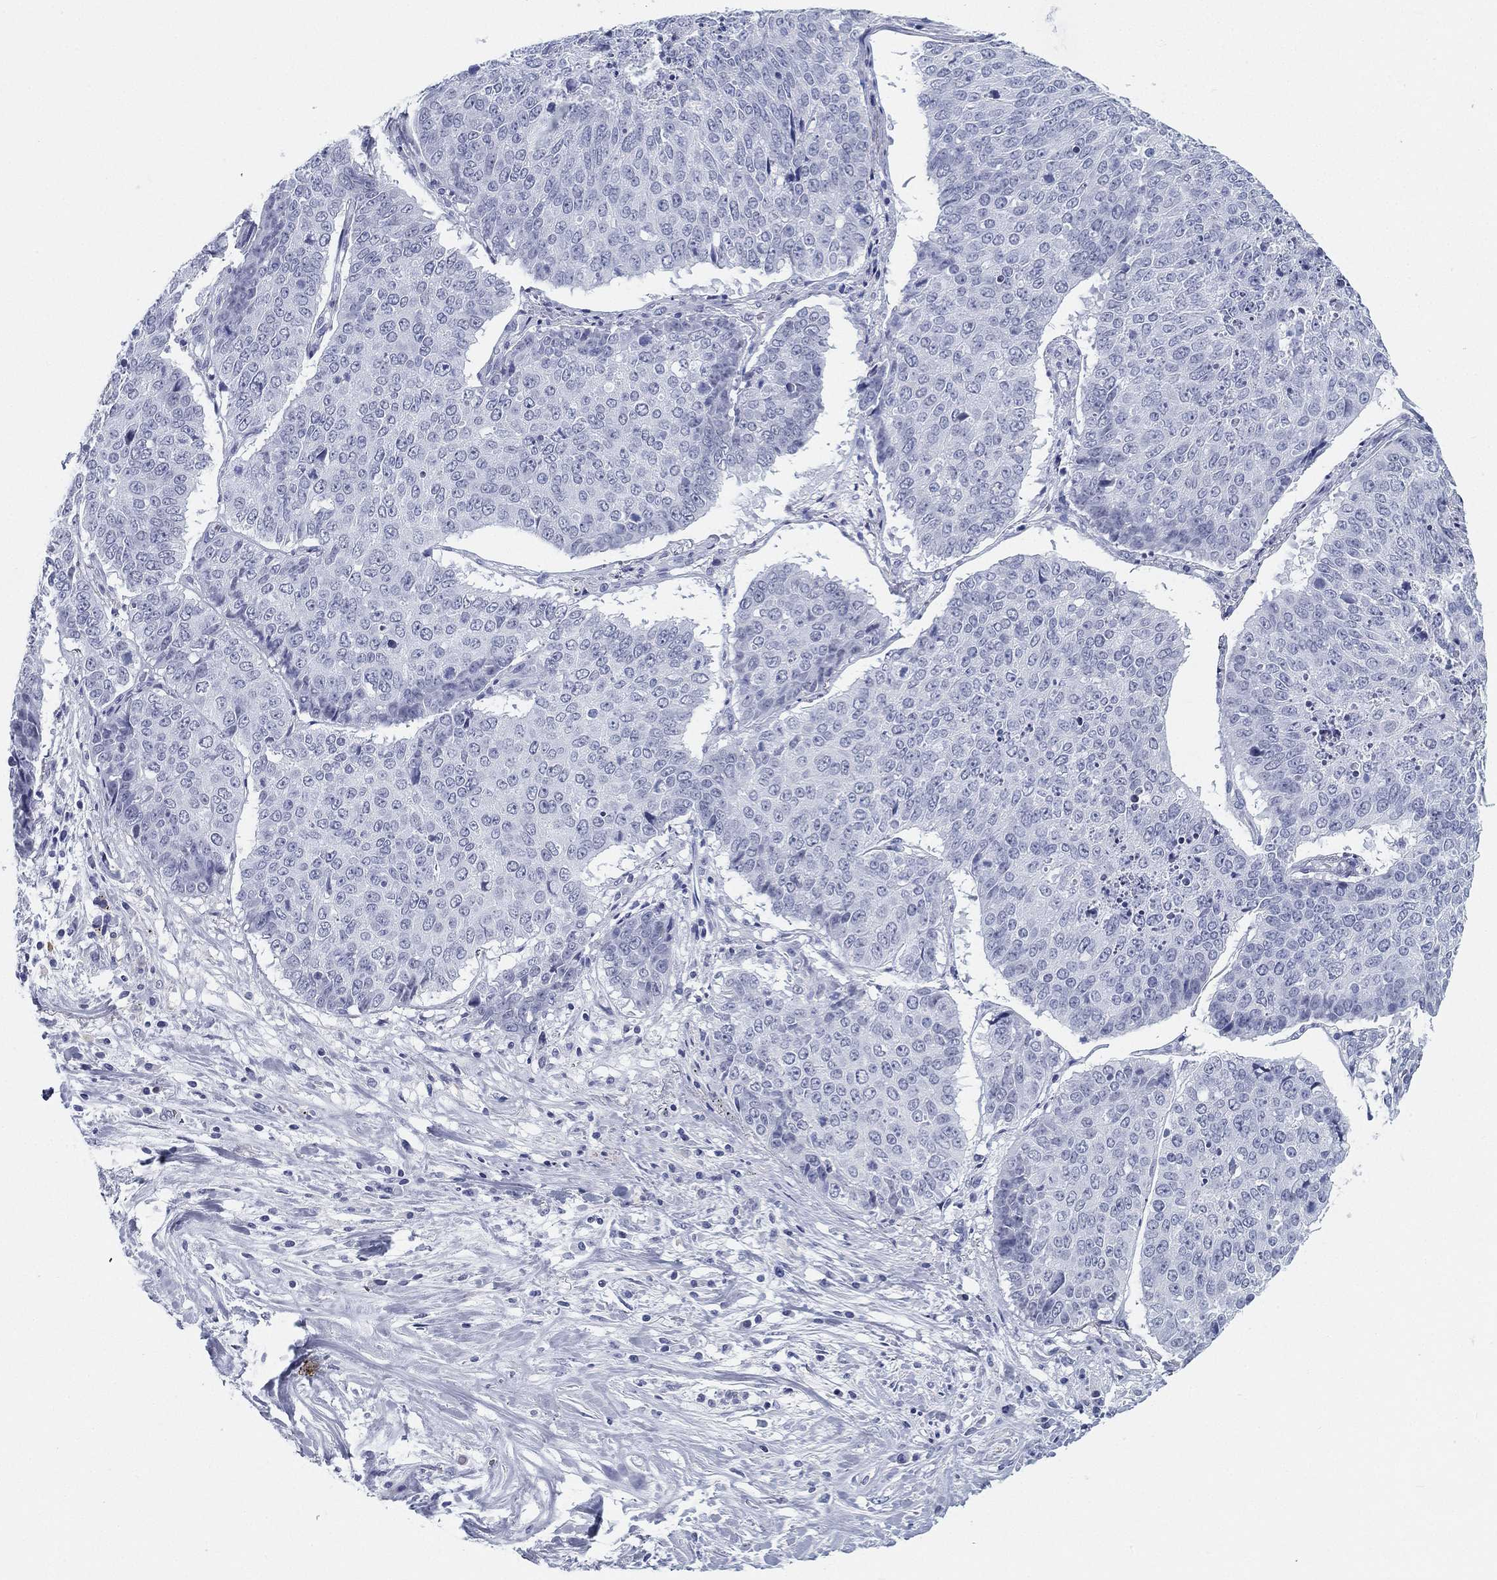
{"staining": {"intensity": "negative", "quantity": "none", "location": "none"}, "tissue": "lung cancer", "cell_type": "Tumor cells", "image_type": "cancer", "snomed": [{"axis": "morphology", "description": "Normal tissue, NOS"}, {"axis": "morphology", "description": "Squamous cell carcinoma, NOS"}, {"axis": "topography", "description": "Bronchus"}, {"axis": "topography", "description": "Lung"}], "caption": "Immunohistochemical staining of lung squamous cell carcinoma displays no significant staining in tumor cells.", "gene": "ATP1B2", "patient": {"sex": "male", "age": 64}}